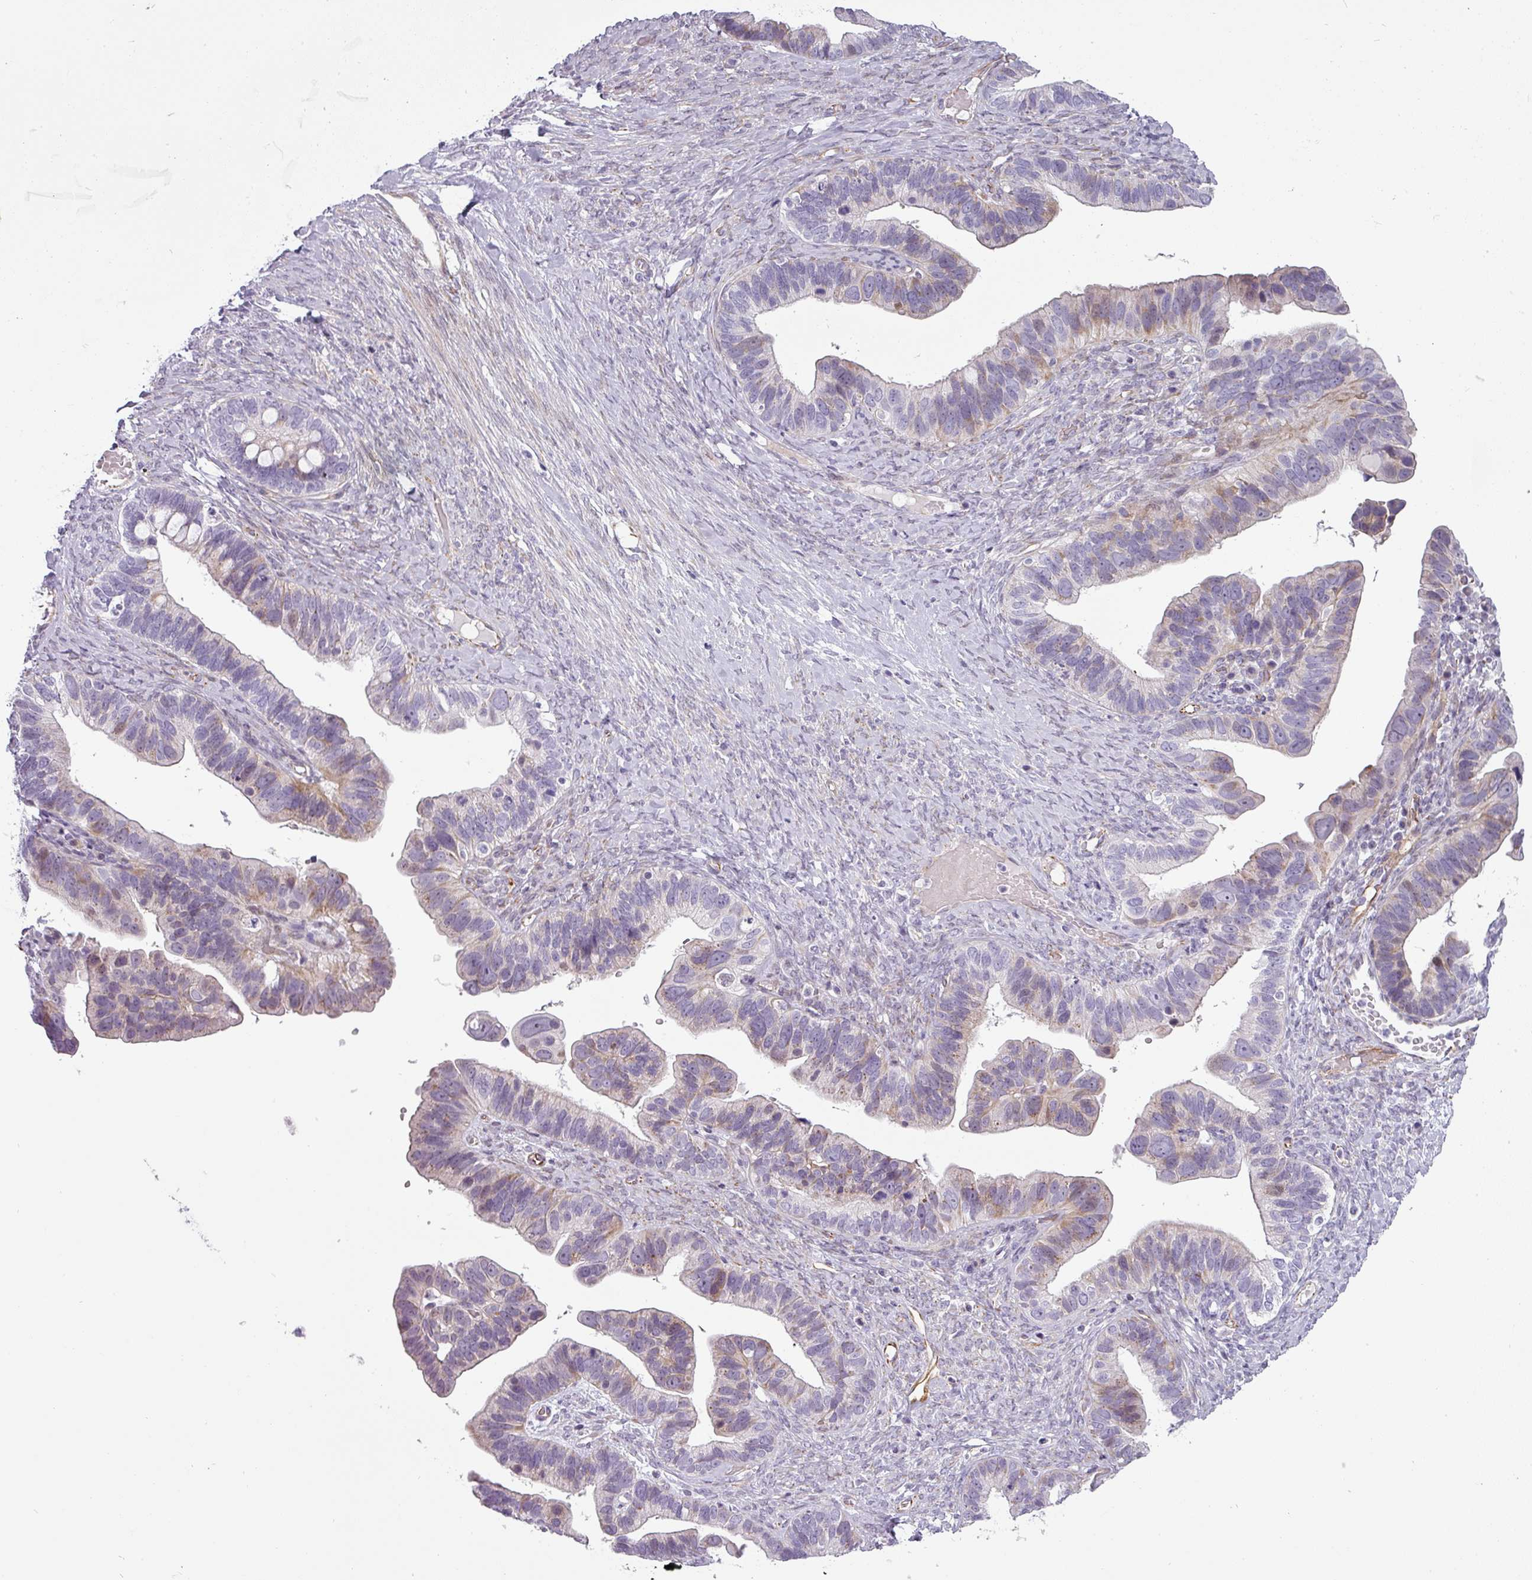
{"staining": {"intensity": "weak", "quantity": "<25%", "location": "cytoplasmic/membranous"}, "tissue": "ovarian cancer", "cell_type": "Tumor cells", "image_type": "cancer", "snomed": [{"axis": "morphology", "description": "Cystadenocarcinoma, serous, NOS"}, {"axis": "topography", "description": "Ovary"}], "caption": "The image displays no significant expression in tumor cells of ovarian serous cystadenocarcinoma.", "gene": "CHRDL1", "patient": {"sex": "female", "age": 56}}